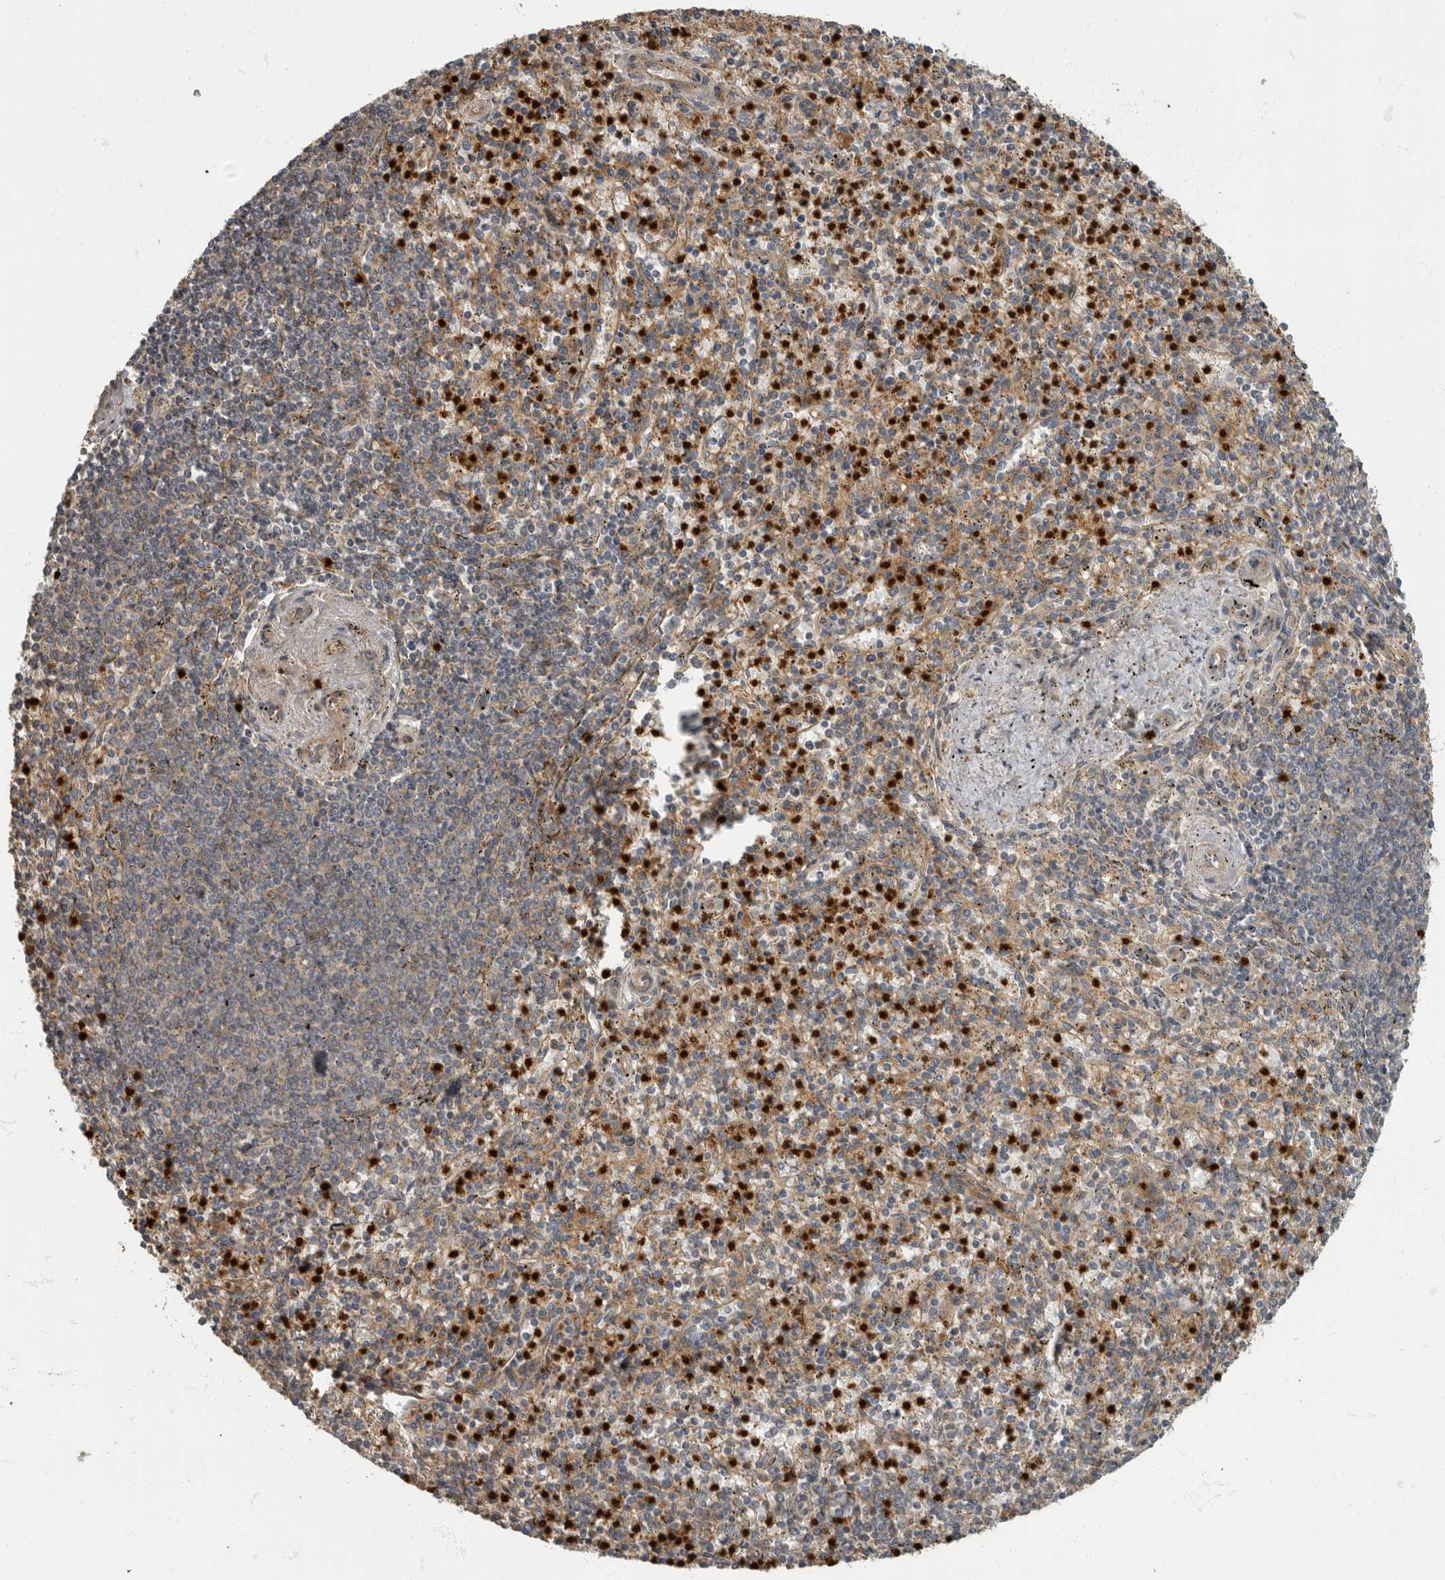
{"staining": {"intensity": "strong", "quantity": "<25%", "location": "cytoplasmic/membranous,nuclear"}, "tissue": "spleen", "cell_type": "Cells in red pulp", "image_type": "normal", "snomed": [{"axis": "morphology", "description": "Normal tissue, NOS"}, {"axis": "topography", "description": "Spleen"}], "caption": "Immunohistochemistry of normal human spleen displays medium levels of strong cytoplasmic/membranous,nuclear expression in about <25% of cells in red pulp.", "gene": "DAAM1", "patient": {"sex": "male", "age": 72}}